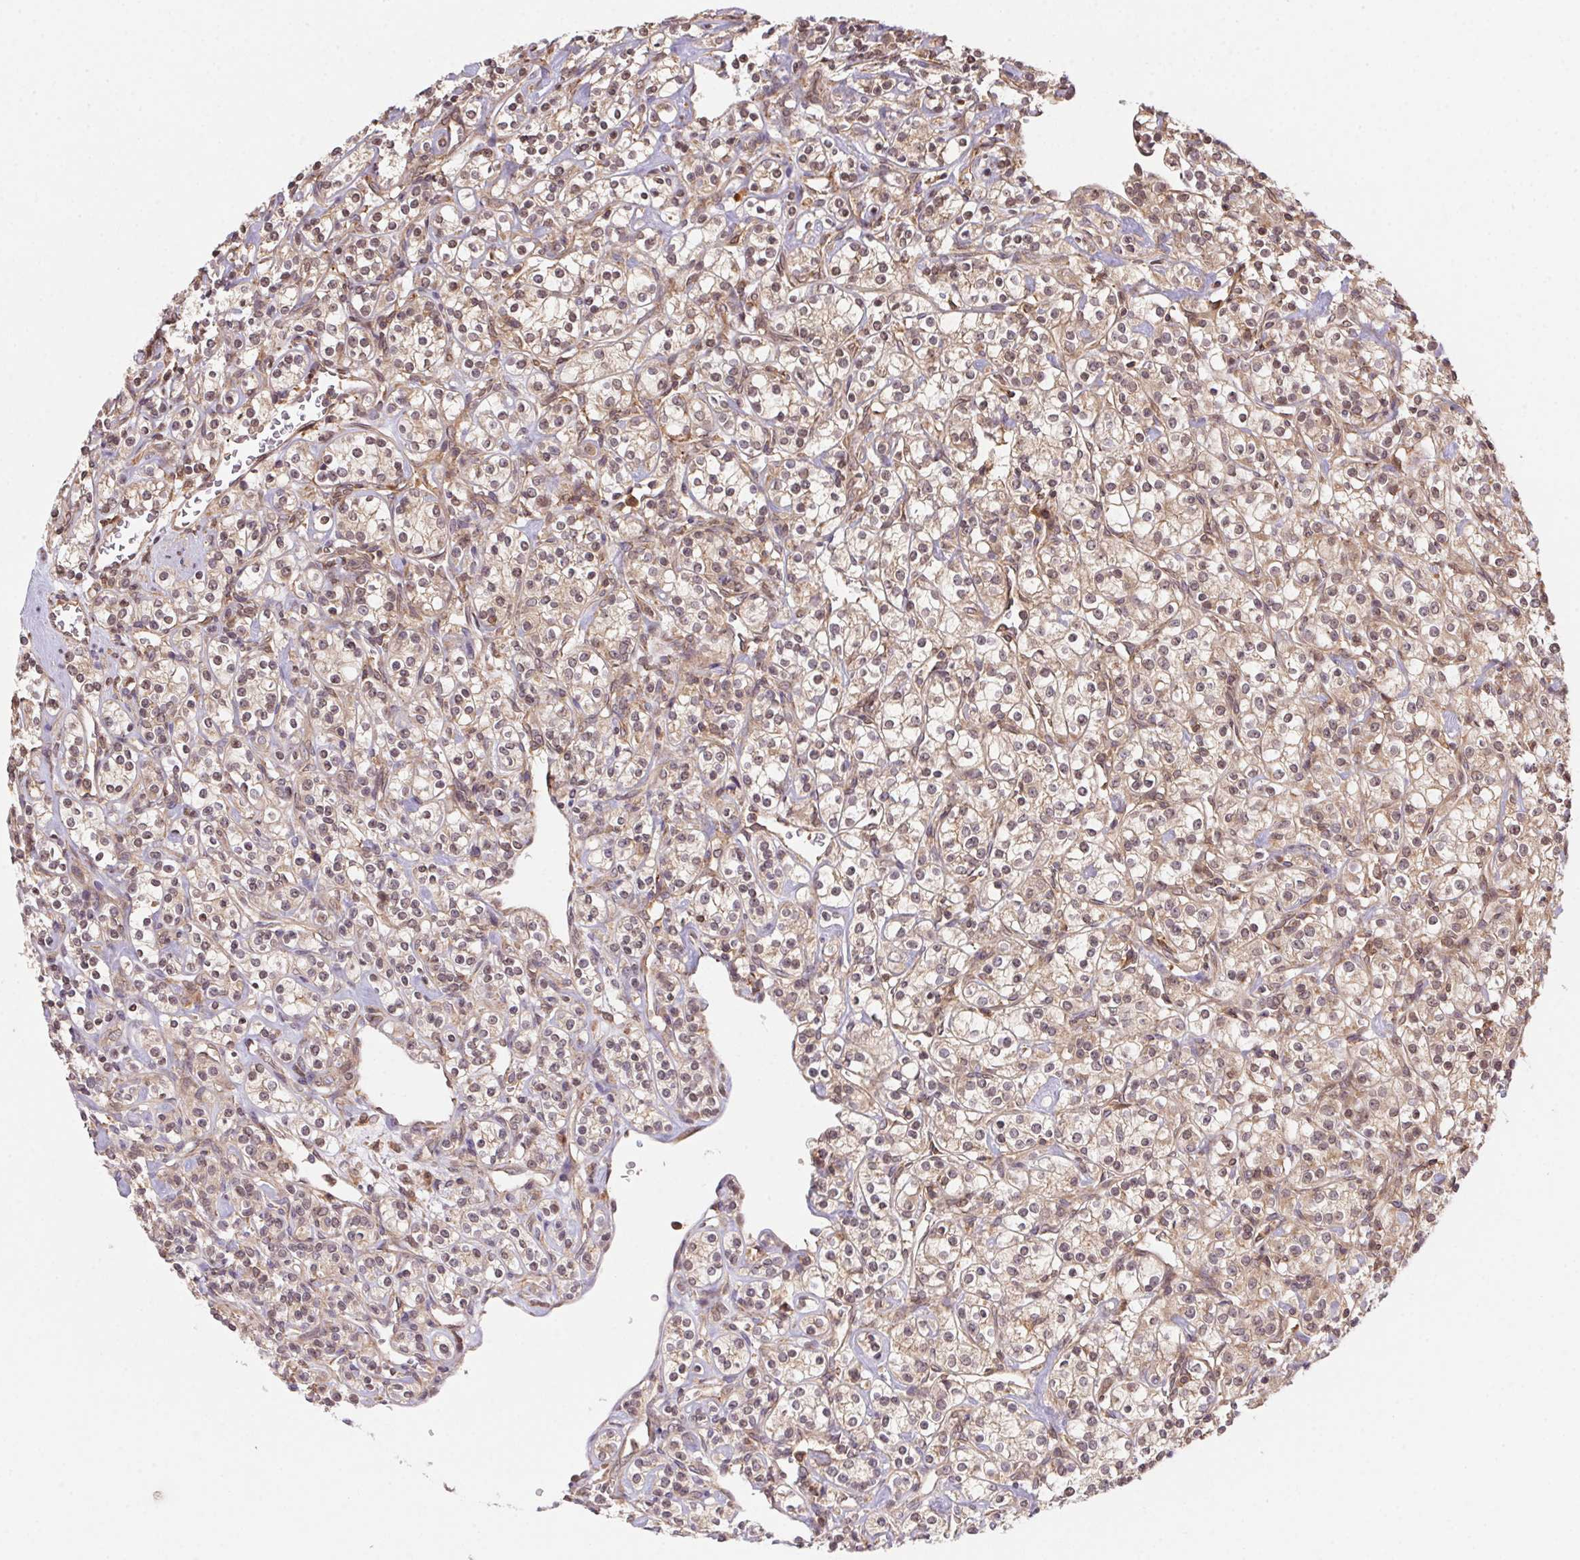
{"staining": {"intensity": "weak", "quantity": ">75%", "location": "cytoplasmic/membranous,nuclear"}, "tissue": "renal cancer", "cell_type": "Tumor cells", "image_type": "cancer", "snomed": [{"axis": "morphology", "description": "Adenocarcinoma, NOS"}, {"axis": "topography", "description": "Kidney"}], "caption": "Immunohistochemistry (DAB (3,3'-diaminobenzidine)) staining of human renal adenocarcinoma shows weak cytoplasmic/membranous and nuclear protein staining in approximately >75% of tumor cells.", "gene": "MEX3D", "patient": {"sex": "male", "age": 77}}